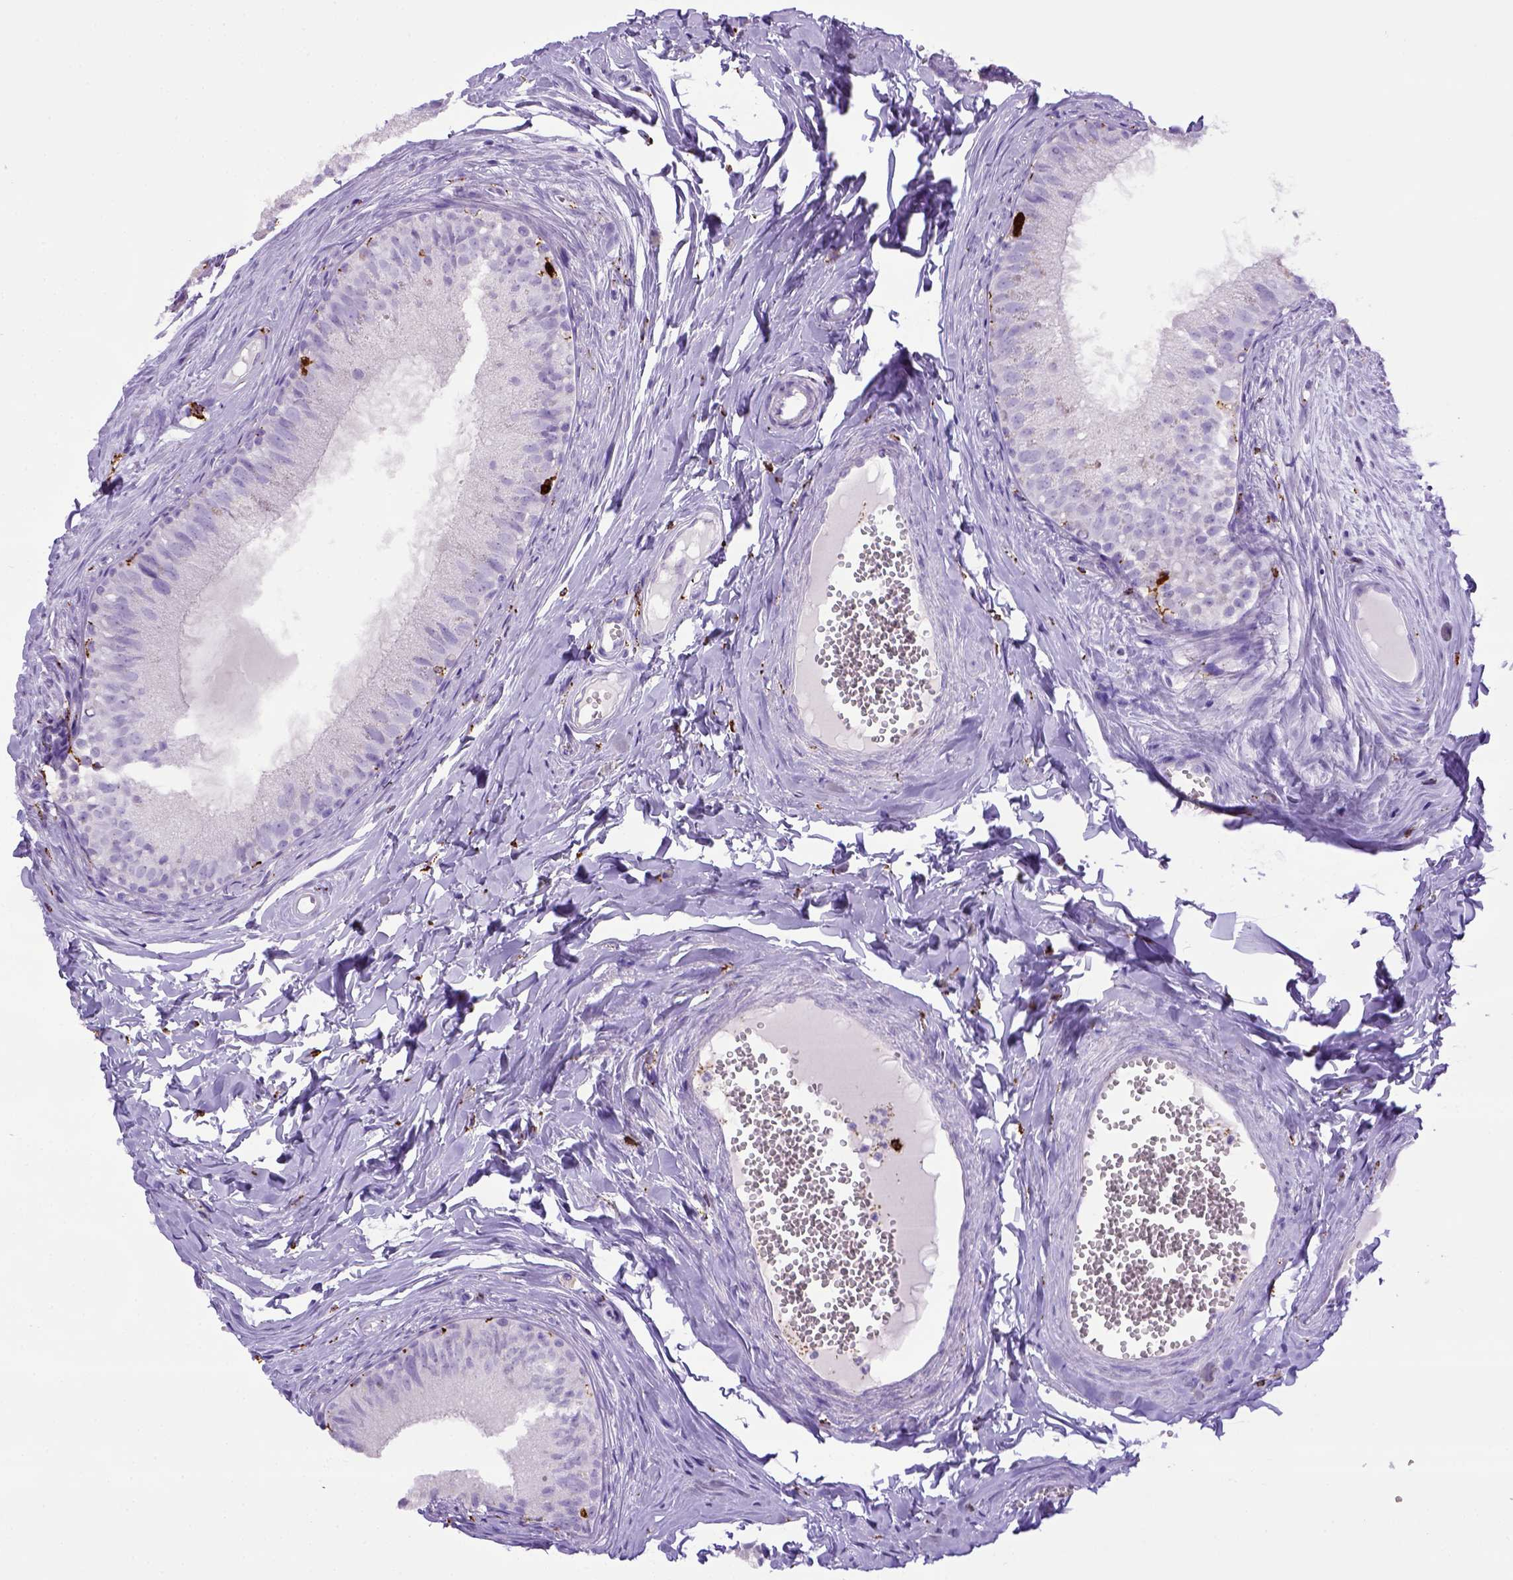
{"staining": {"intensity": "negative", "quantity": "none", "location": "none"}, "tissue": "epididymis", "cell_type": "Glandular cells", "image_type": "normal", "snomed": [{"axis": "morphology", "description": "Normal tissue, NOS"}, {"axis": "topography", "description": "Epididymis"}], "caption": "Immunohistochemistry of normal epididymis reveals no positivity in glandular cells. (Immunohistochemistry (ihc), brightfield microscopy, high magnification).", "gene": "CD68", "patient": {"sex": "male", "age": 45}}